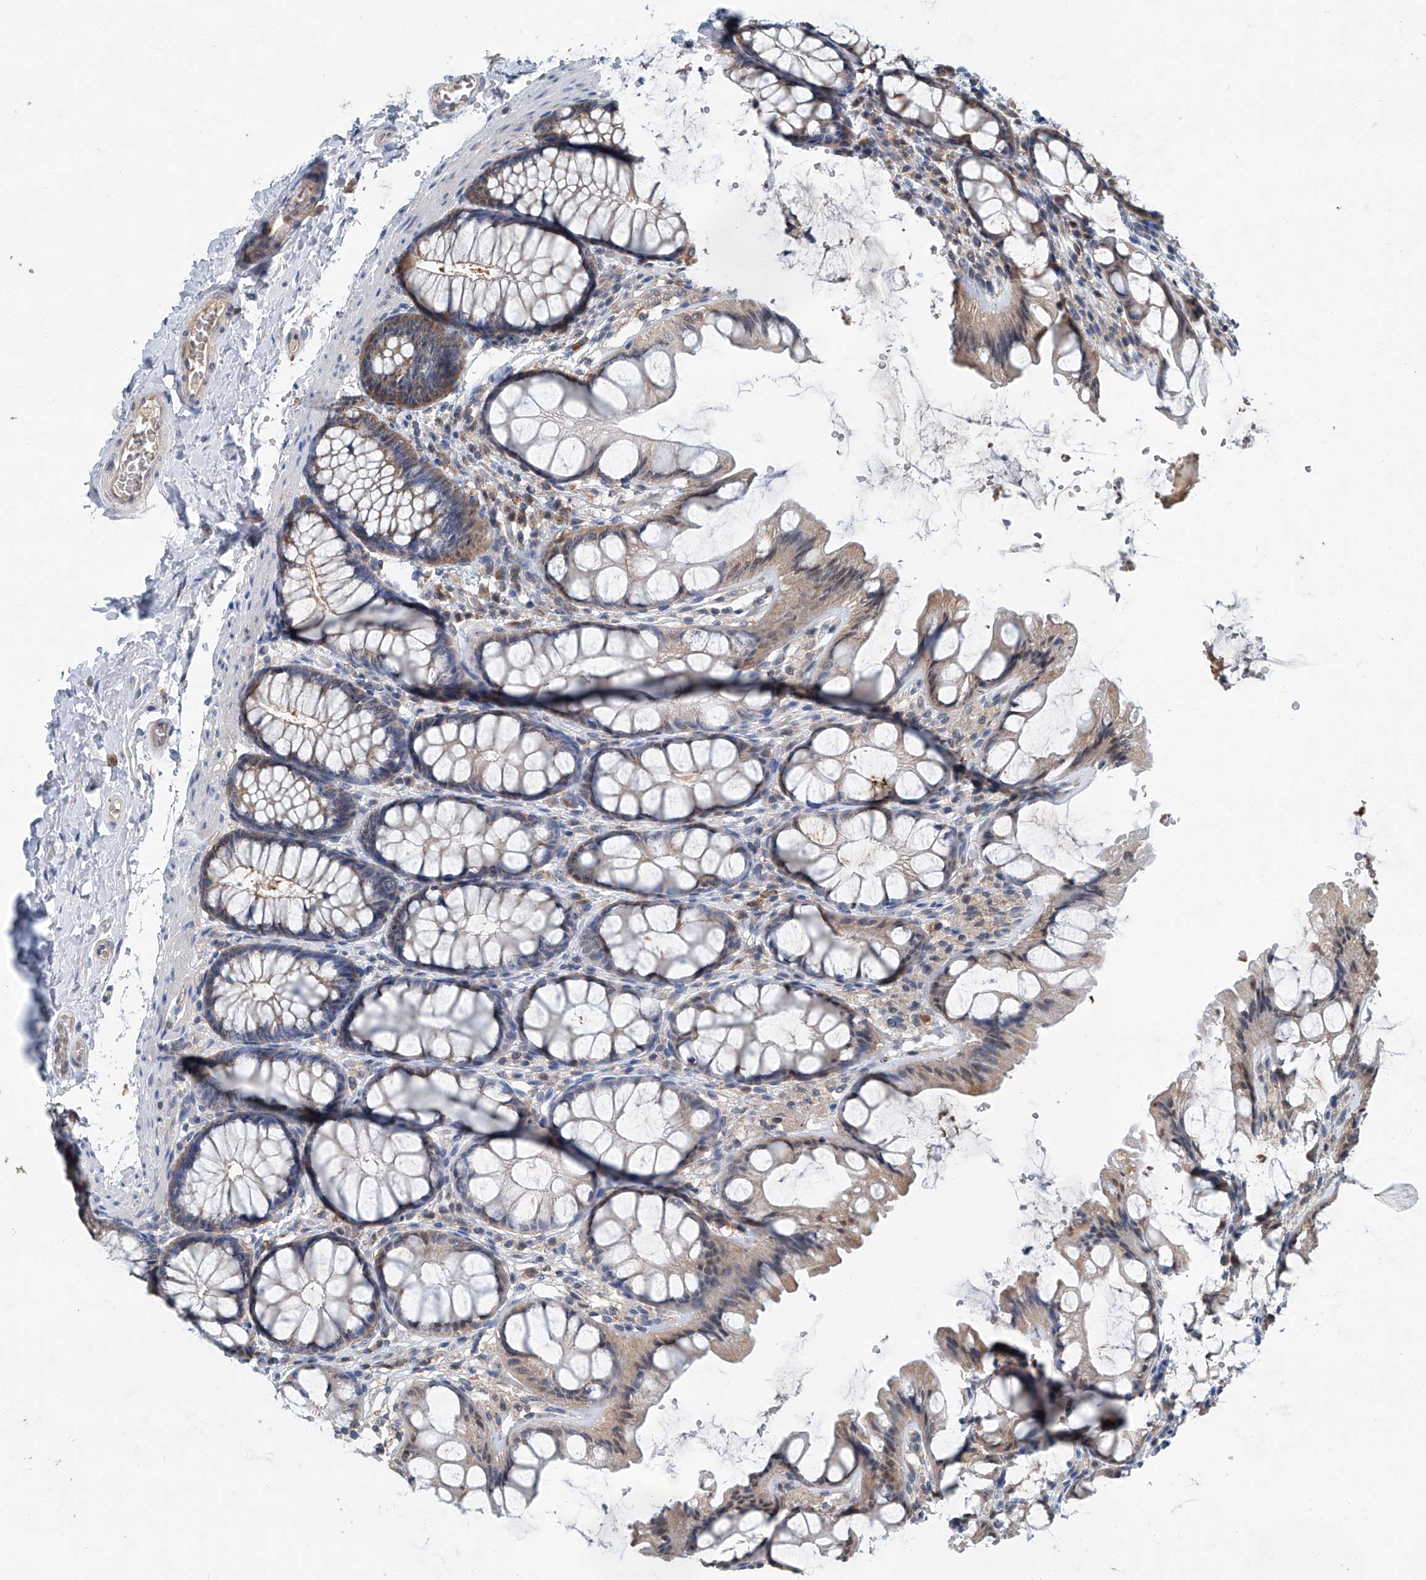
{"staining": {"intensity": "weak", "quantity": ">75%", "location": "cytoplasmic/membranous"}, "tissue": "colon", "cell_type": "Endothelial cells", "image_type": "normal", "snomed": [{"axis": "morphology", "description": "Normal tissue, NOS"}, {"axis": "topography", "description": "Colon"}], "caption": "Human colon stained with a brown dye exhibits weak cytoplasmic/membranous positive positivity in about >75% of endothelial cells.", "gene": "CLK1", "patient": {"sex": "male", "age": 47}}